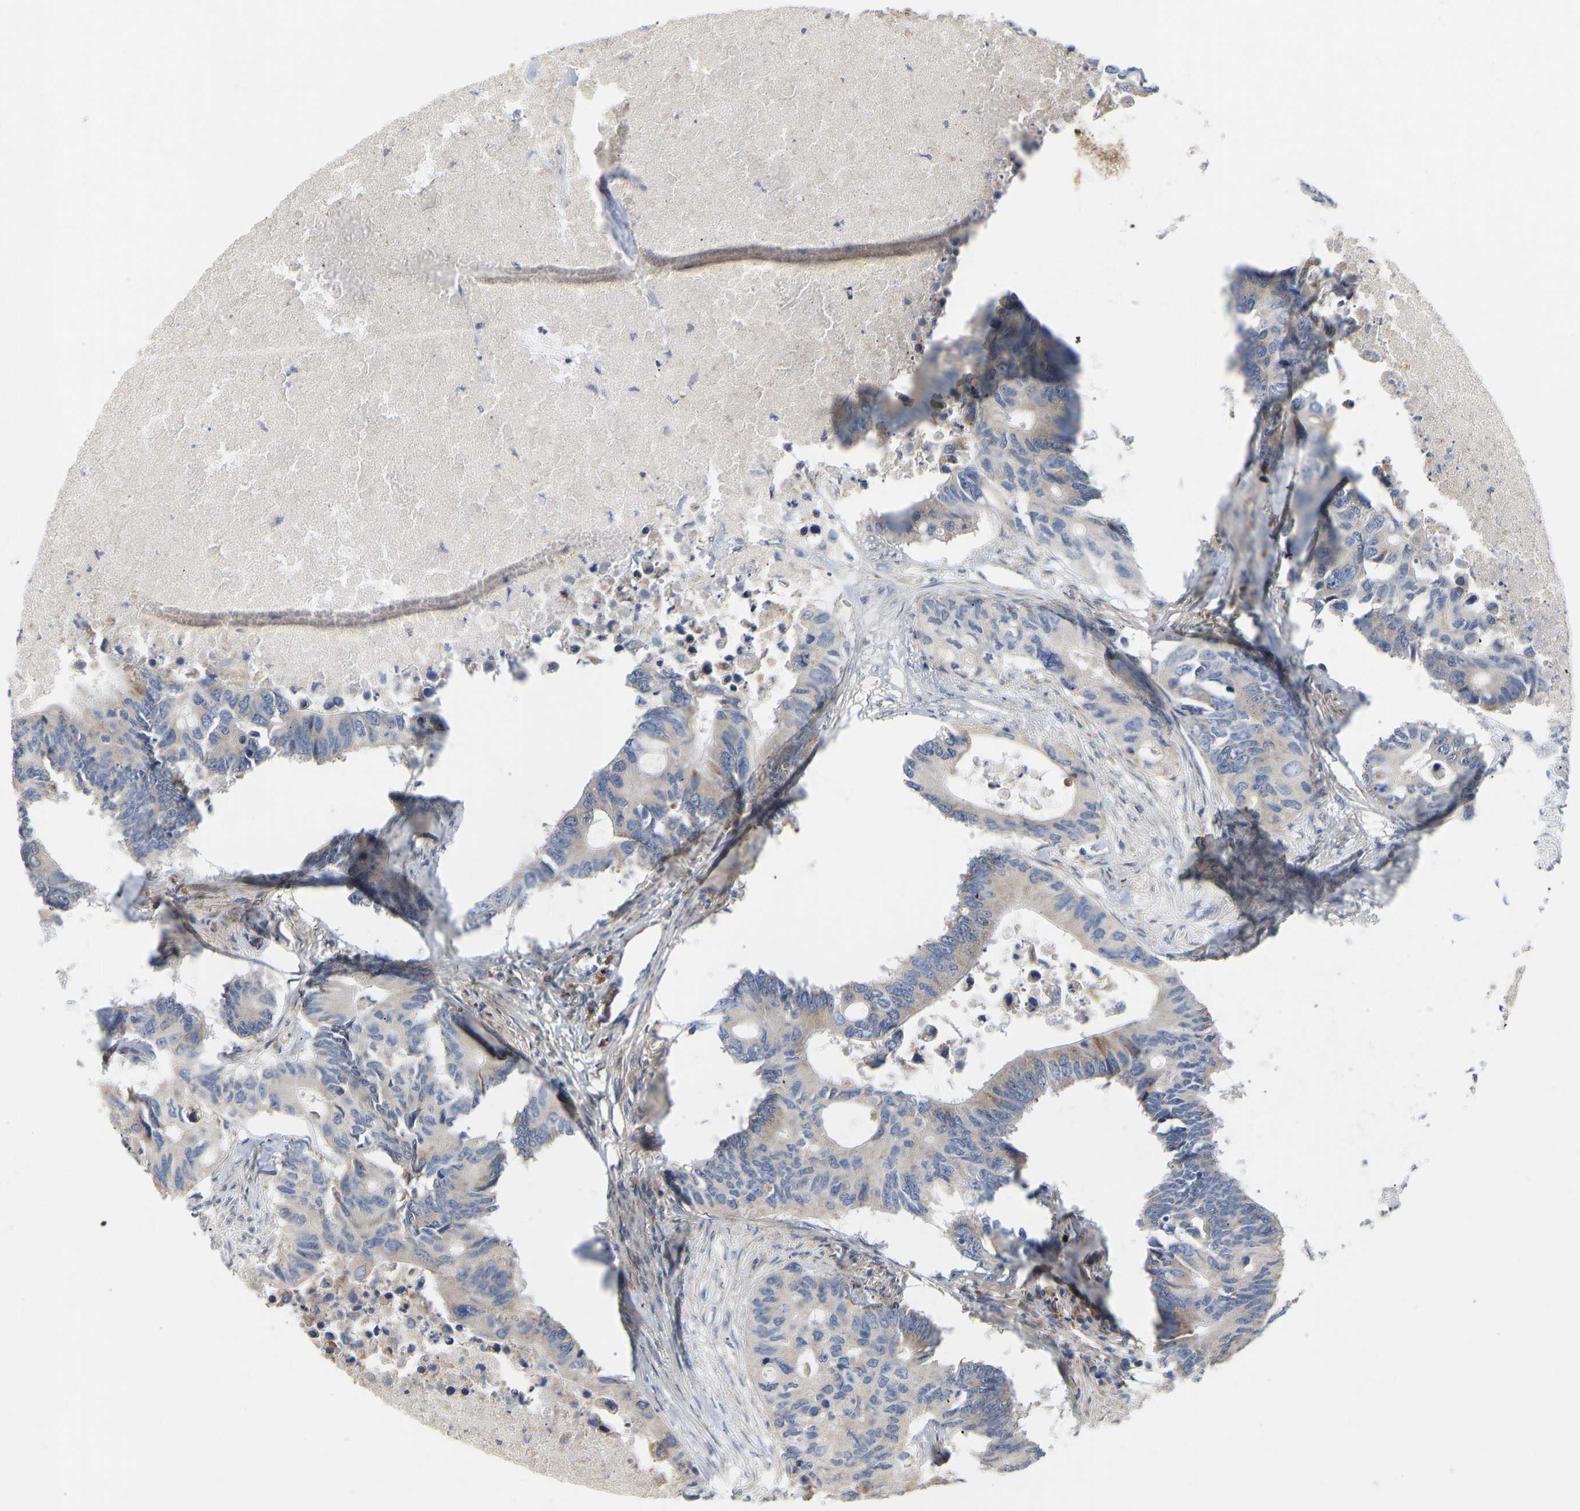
{"staining": {"intensity": "weak", "quantity": "<25%", "location": "cytoplasmic/membranous"}, "tissue": "colorectal cancer", "cell_type": "Tumor cells", "image_type": "cancer", "snomed": [{"axis": "morphology", "description": "Adenocarcinoma, NOS"}, {"axis": "topography", "description": "Colon"}], "caption": "Immunohistochemistry of colorectal cancer exhibits no staining in tumor cells.", "gene": "HACD2", "patient": {"sex": "male", "age": 71}}